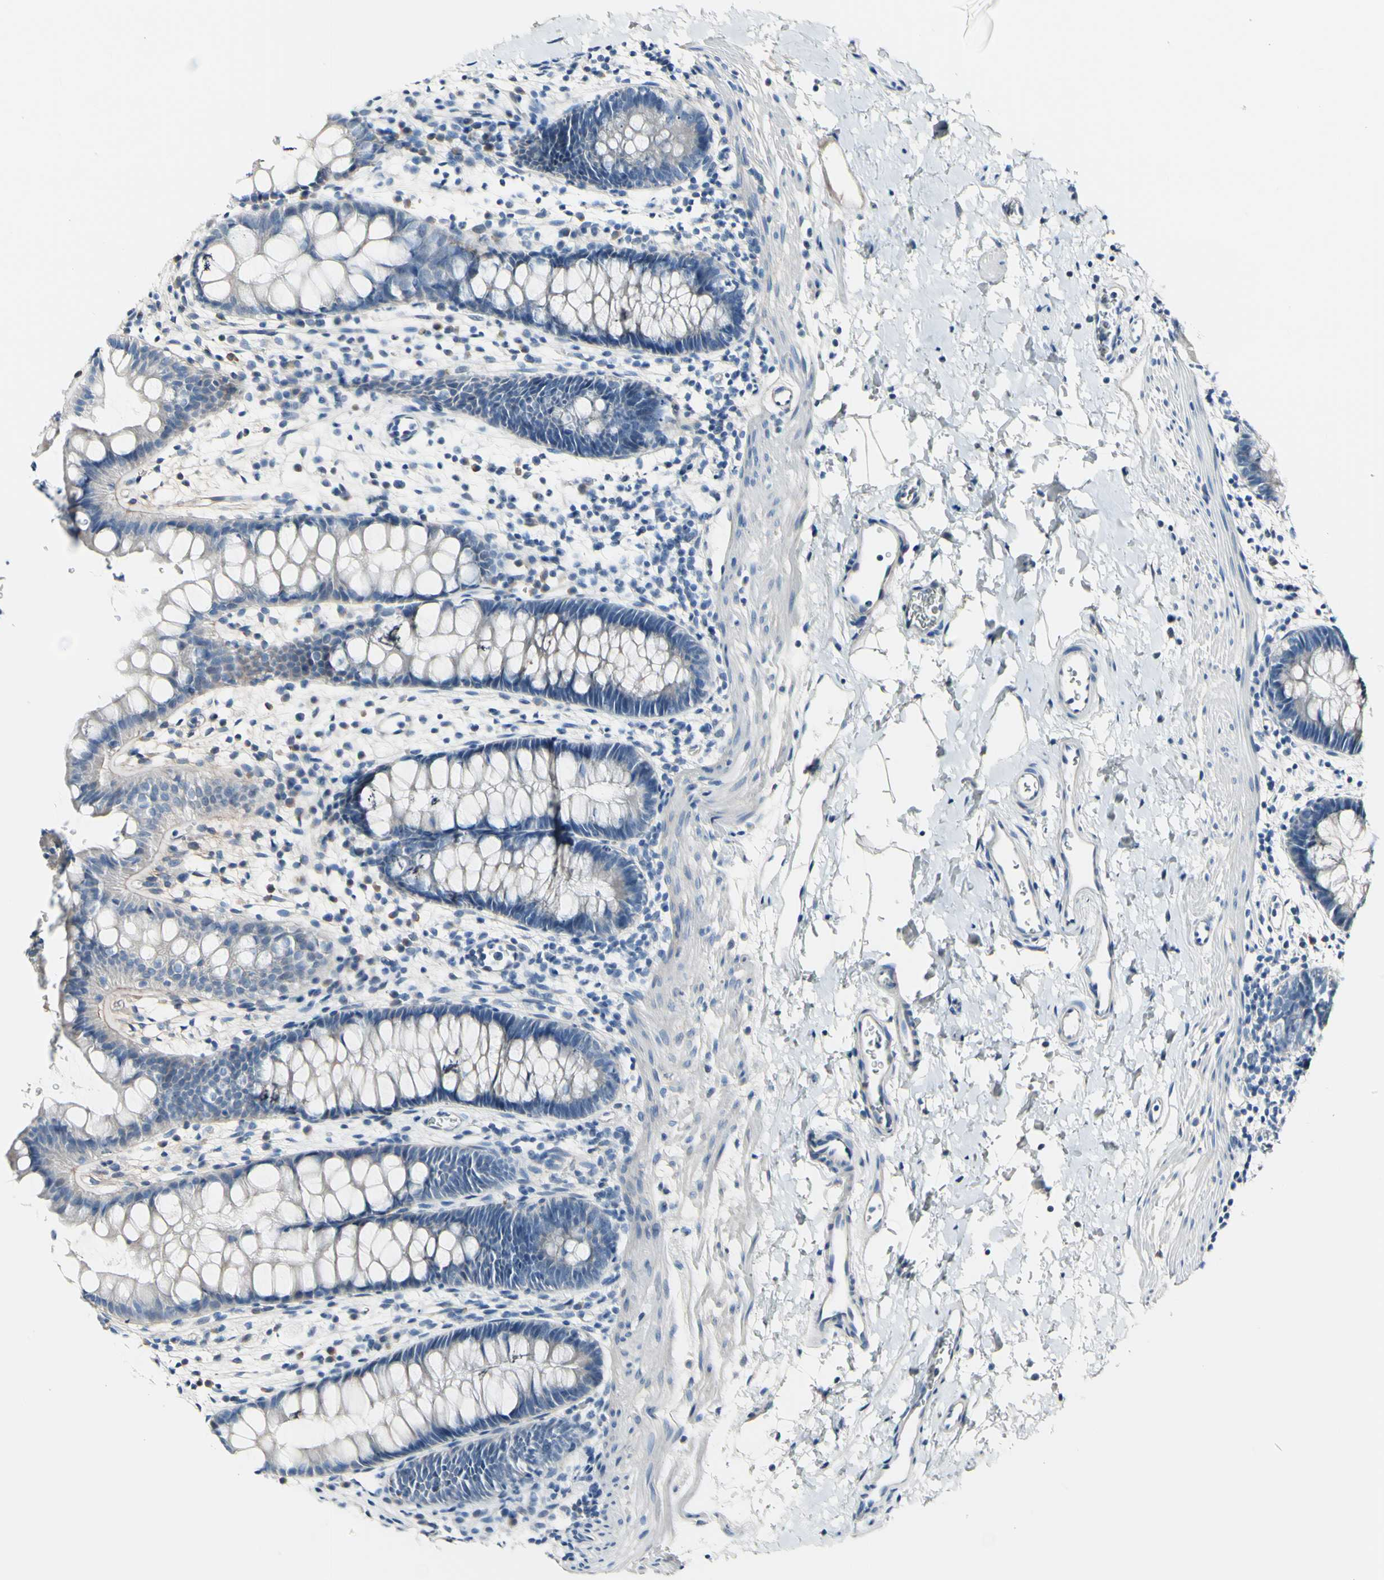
{"staining": {"intensity": "negative", "quantity": "none", "location": "none"}, "tissue": "rectum", "cell_type": "Glandular cells", "image_type": "normal", "snomed": [{"axis": "morphology", "description": "Normal tissue, NOS"}, {"axis": "topography", "description": "Rectum"}], "caption": "Micrograph shows no significant protein staining in glandular cells of unremarkable rectum. (Brightfield microscopy of DAB immunohistochemistry at high magnification).", "gene": "COL6A3", "patient": {"sex": "female", "age": 24}}